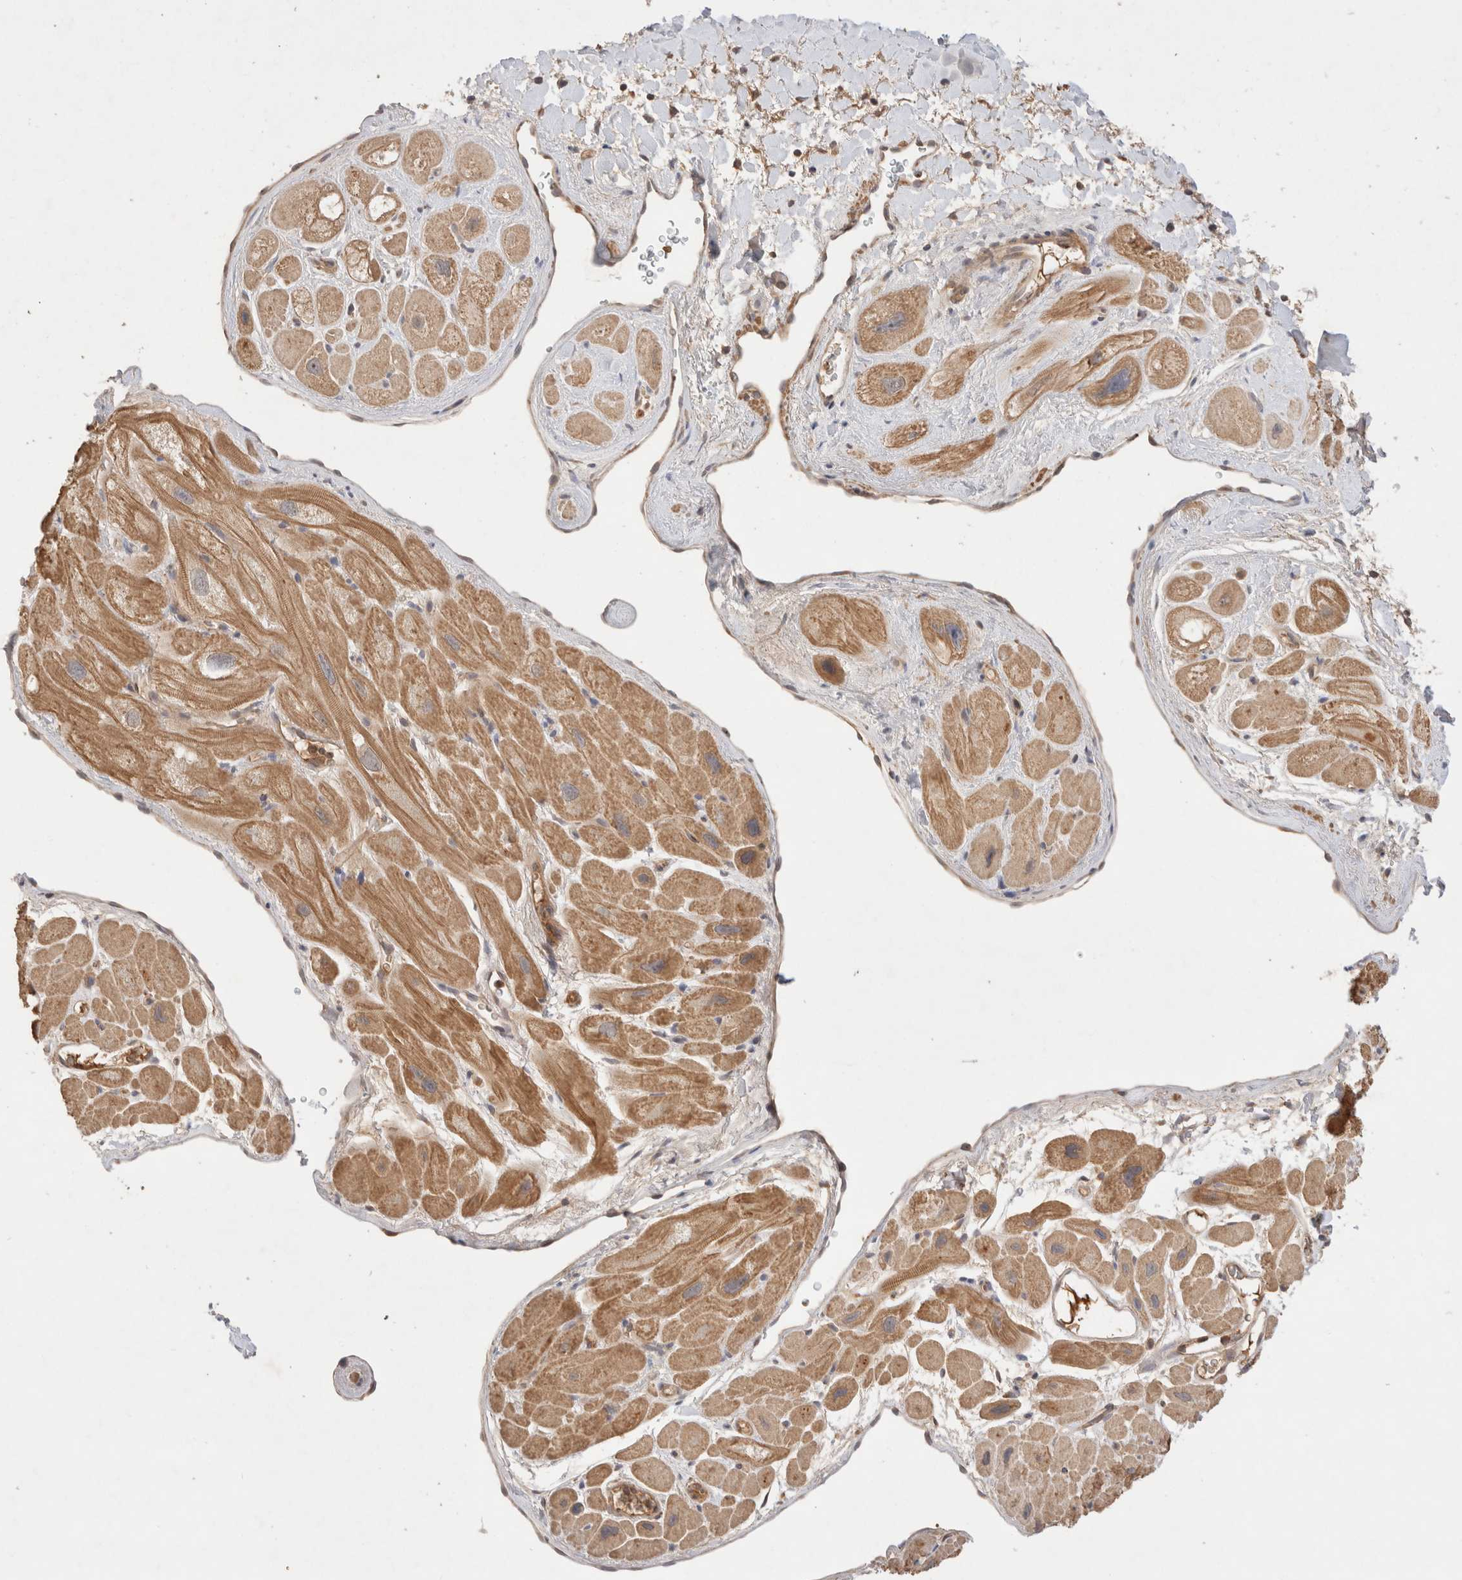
{"staining": {"intensity": "moderate", "quantity": ">75%", "location": "cytoplasmic/membranous"}, "tissue": "heart muscle", "cell_type": "Cardiomyocytes", "image_type": "normal", "snomed": [{"axis": "morphology", "description": "Normal tissue, NOS"}, {"axis": "topography", "description": "Heart"}], "caption": "Immunohistochemistry photomicrograph of unremarkable heart muscle: human heart muscle stained using immunohistochemistry exhibits medium levels of moderate protein expression localized specifically in the cytoplasmic/membranous of cardiomyocytes, appearing as a cytoplasmic/membranous brown color.", "gene": "CARNMT1", "patient": {"sex": "male", "age": 49}}